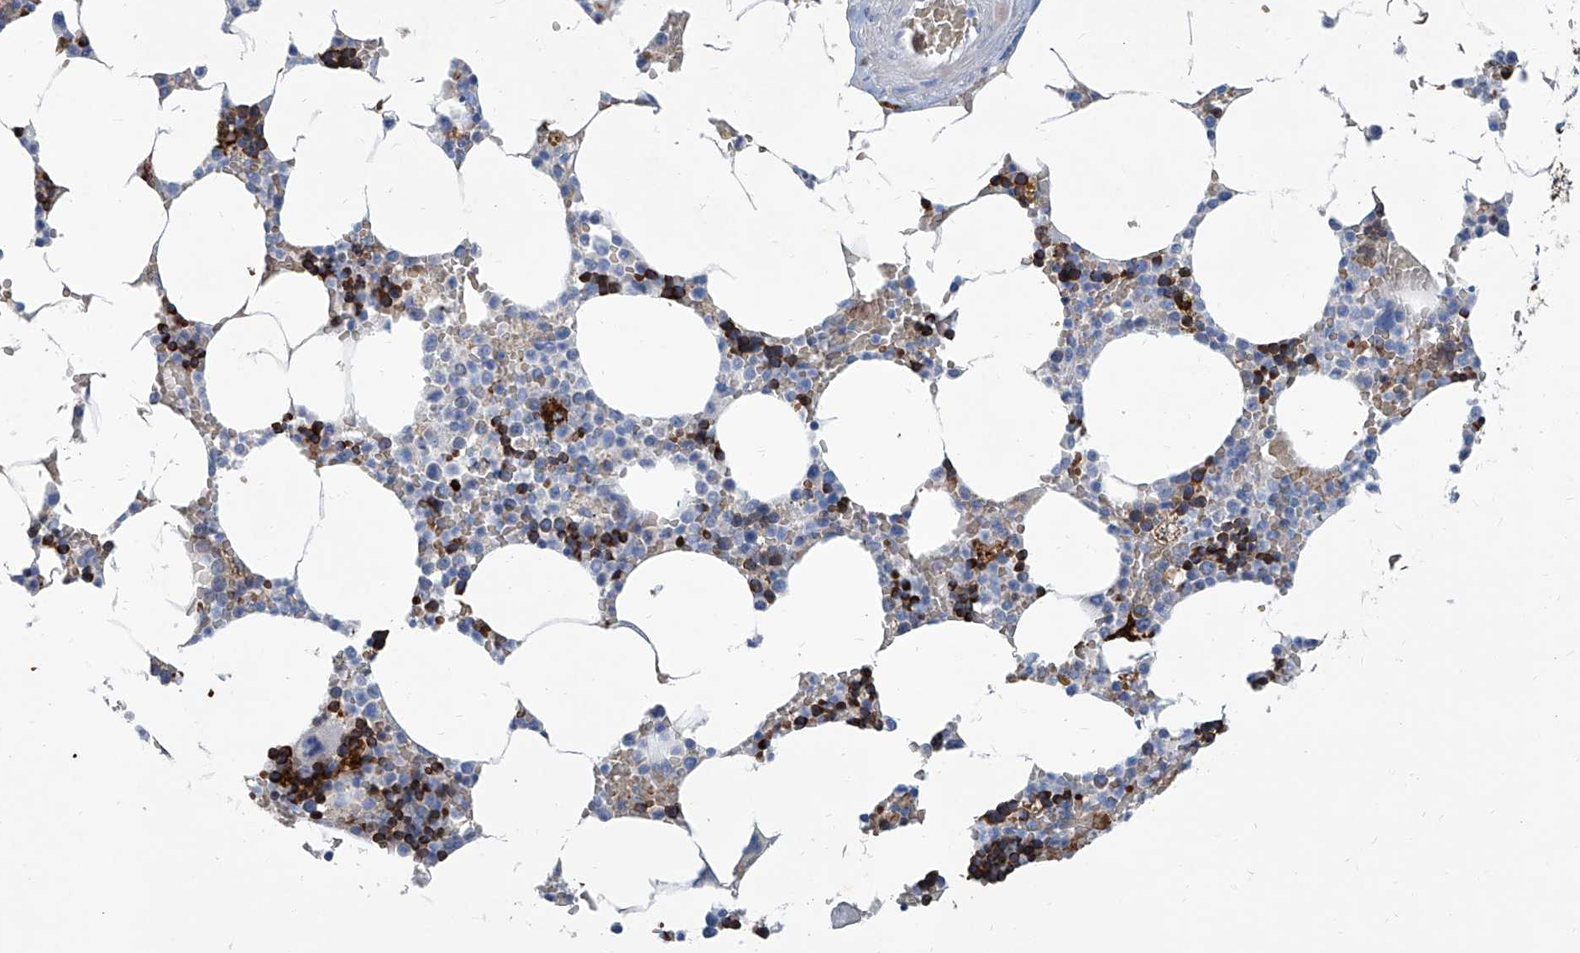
{"staining": {"intensity": "strong", "quantity": "<25%", "location": "cytoplasmic/membranous"}, "tissue": "bone marrow", "cell_type": "Hematopoietic cells", "image_type": "normal", "snomed": [{"axis": "morphology", "description": "Normal tissue, NOS"}, {"axis": "topography", "description": "Bone marrow"}], "caption": "This image displays benign bone marrow stained with IHC to label a protein in brown. The cytoplasmic/membranous of hematopoietic cells show strong positivity for the protein. Nuclei are counter-stained blue.", "gene": "FPR2", "patient": {"sex": "male", "age": 70}}